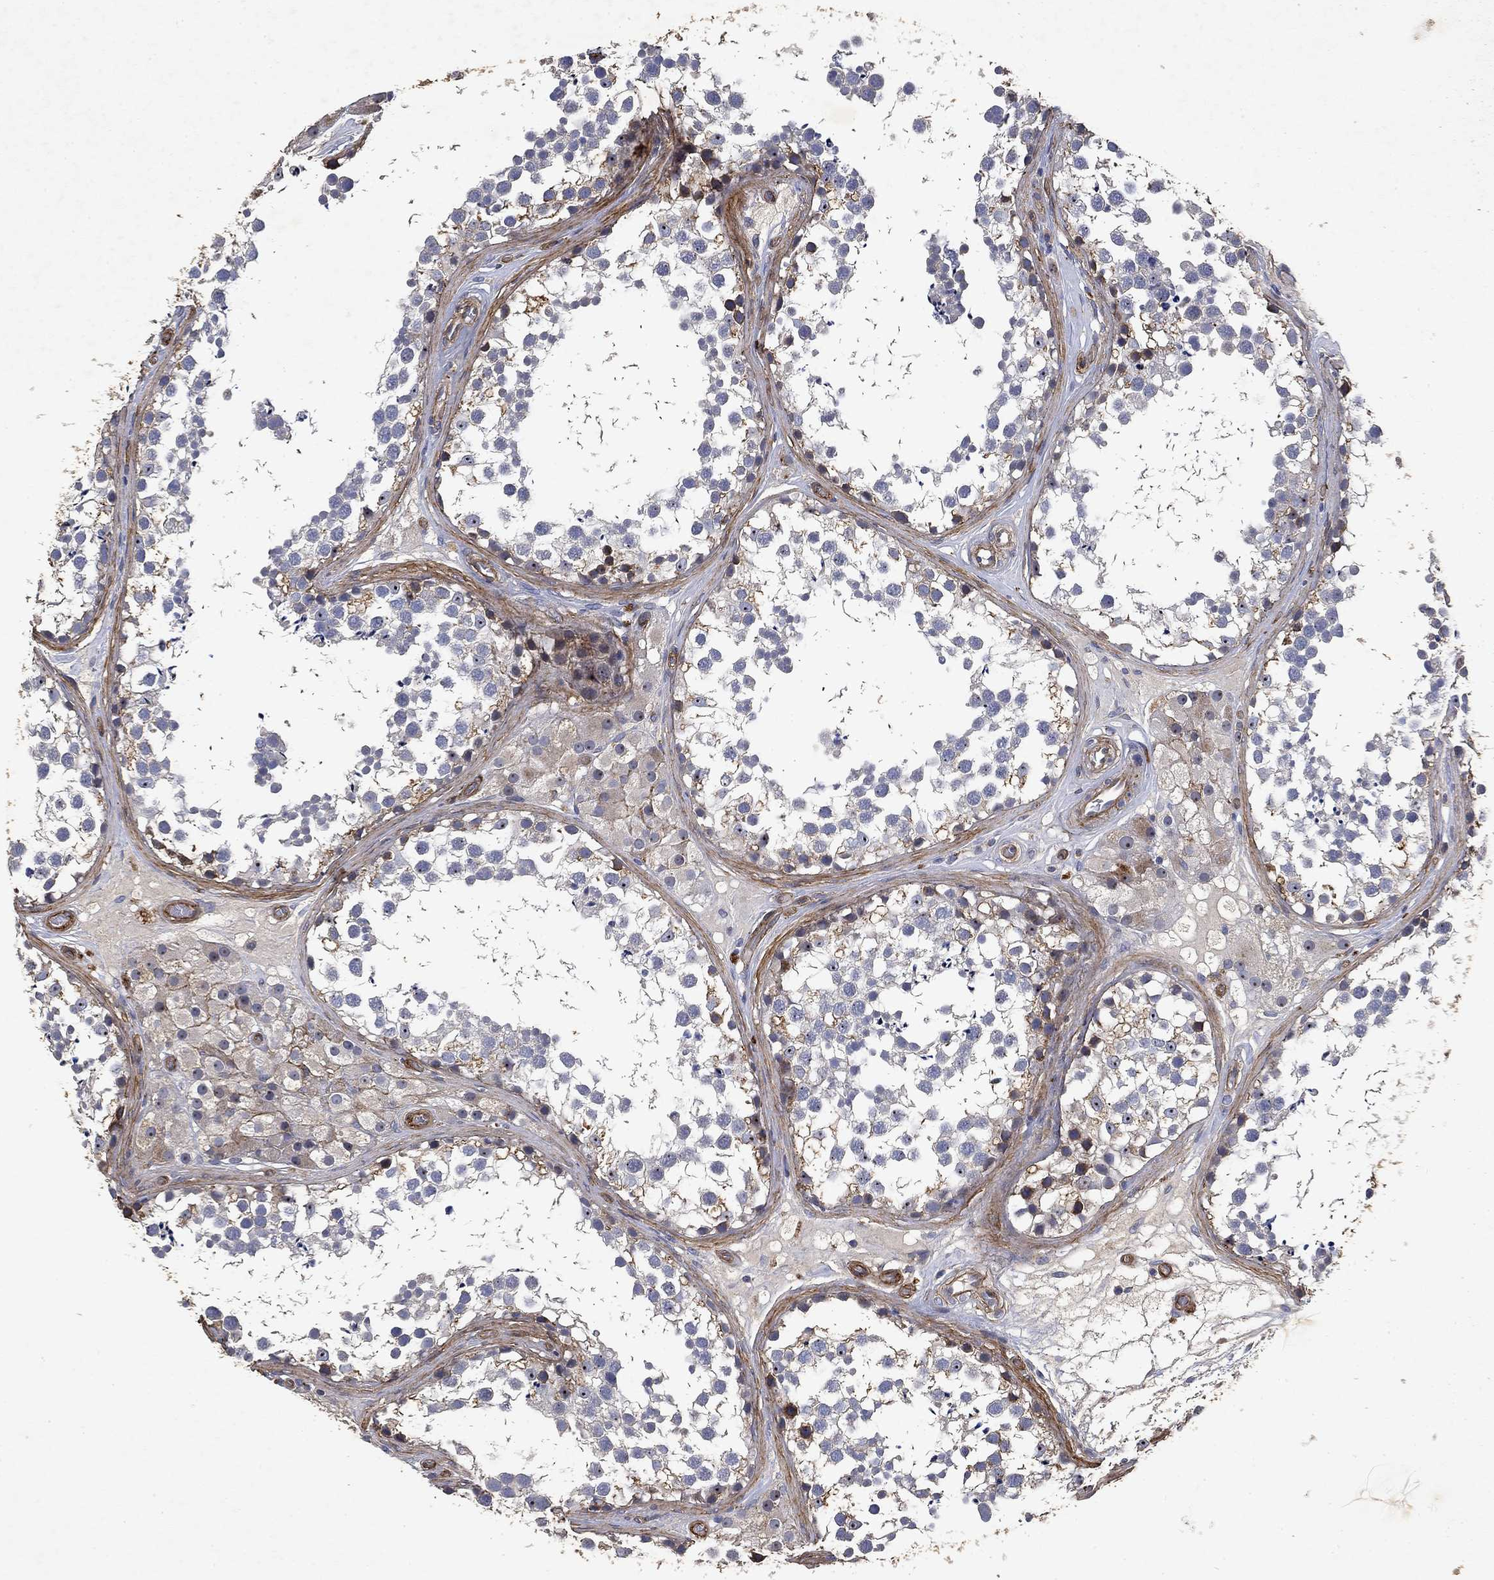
{"staining": {"intensity": "negative", "quantity": "none", "location": "none"}, "tissue": "testis", "cell_type": "Cells in seminiferous ducts", "image_type": "normal", "snomed": [{"axis": "morphology", "description": "Normal tissue, NOS"}, {"axis": "morphology", "description": "Seminoma, NOS"}, {"axis": "topography", "description": "Testis"}], "caption": "Immunohistochemical staining of unremarkable human testis exhibits no significant expression in cells in seminiferous ducts.", "gene": "COL4A2", "patient": {"sex": "male", "age": 65}}